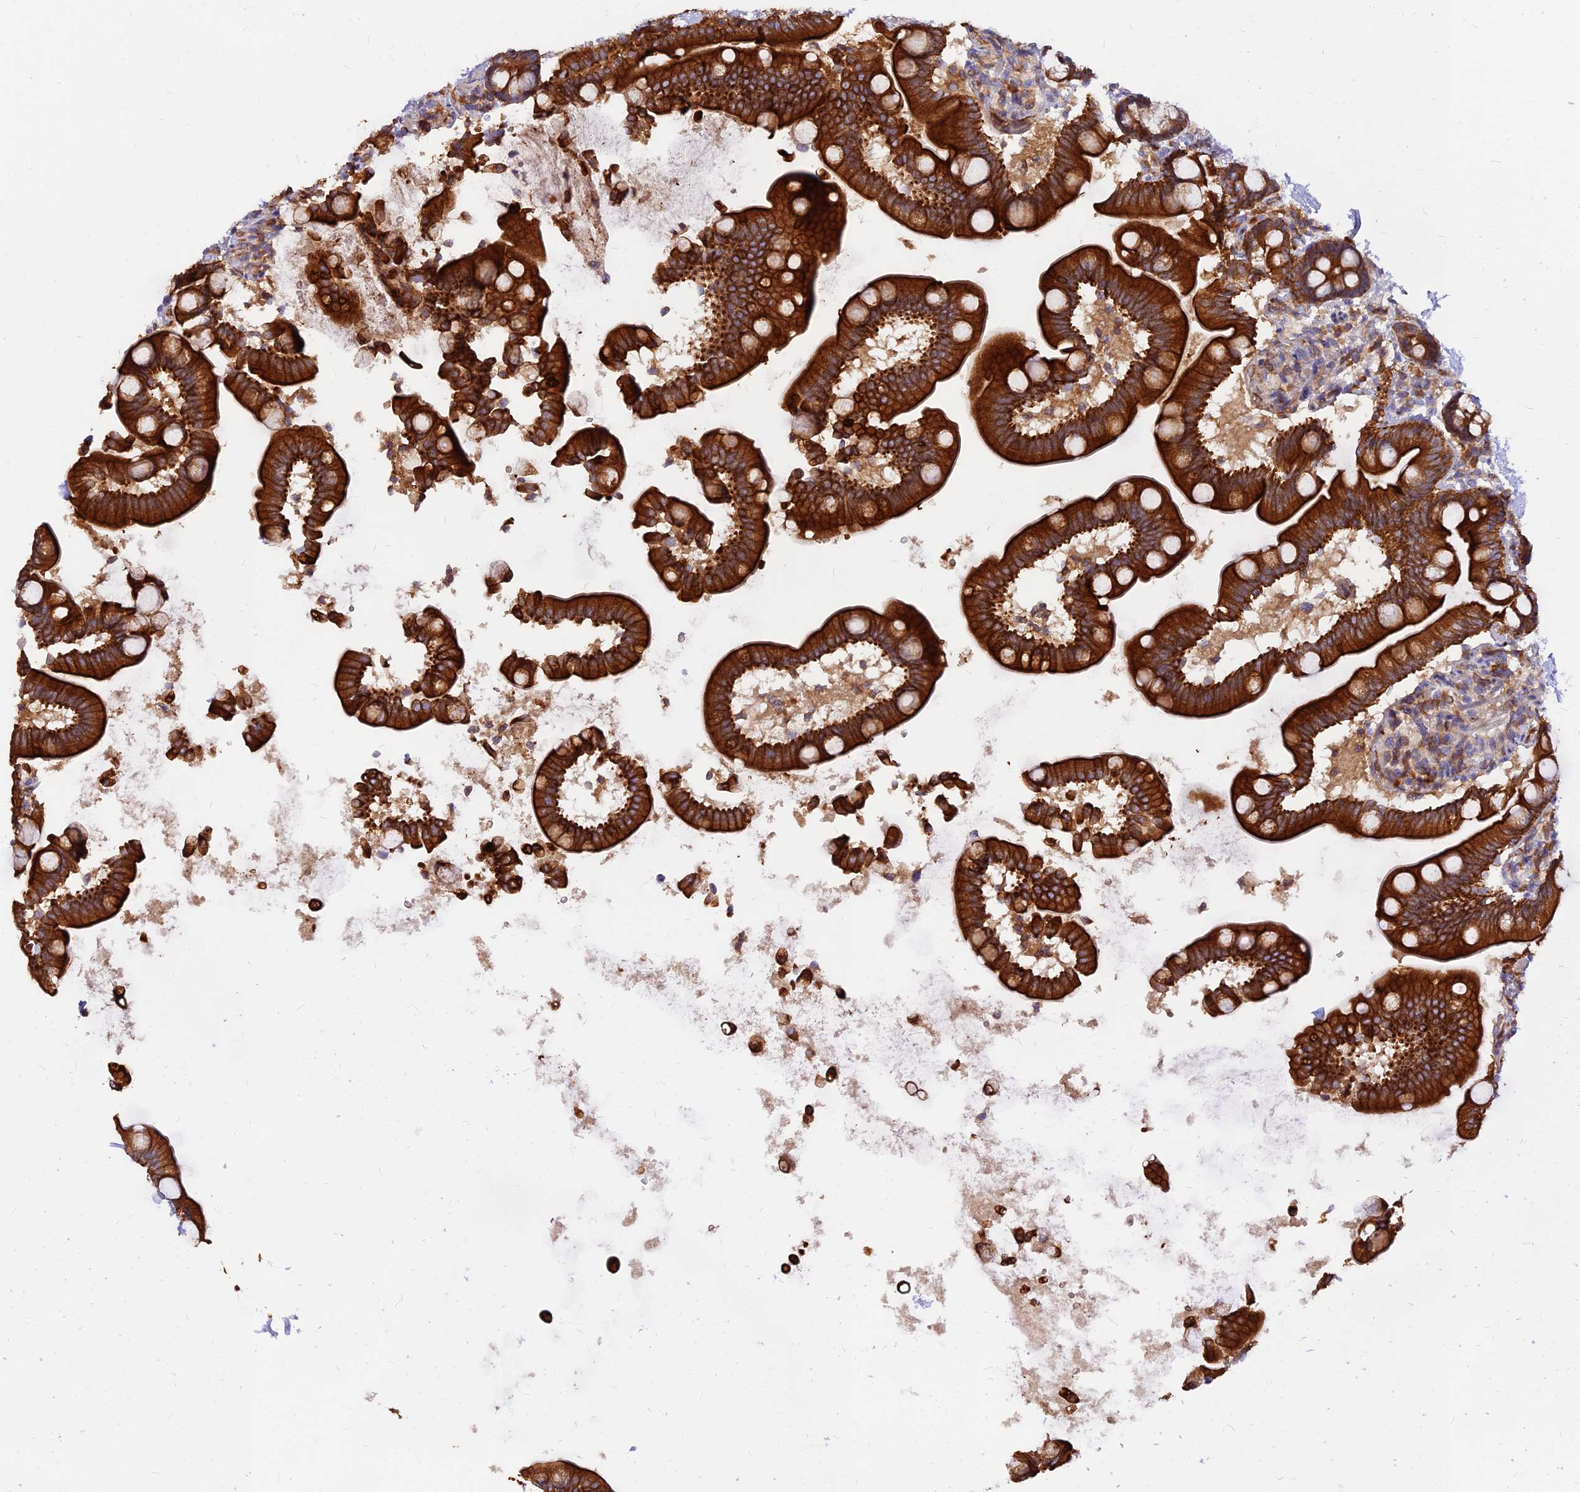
{"staining": {"intensity": "strong", "quantity": ">75%", "location": "cytoplasmic/membranous"}, "tissue": "small intestine", "cell_type": "Glandular cells", "image_type": "normal", "snomed": [{"axis": "morphology", "description": "Normal tissue, NOS"}, {"axis": "topography", "description": "Small intestine"}], "caption": "Protein analysis of unremarkable small intestine demonstrates strong cytoplasmic/membranous staining in about >75% of glandular cells.", "gene": "DENND2D", "patient": {"sex": "female", "age": 64}}